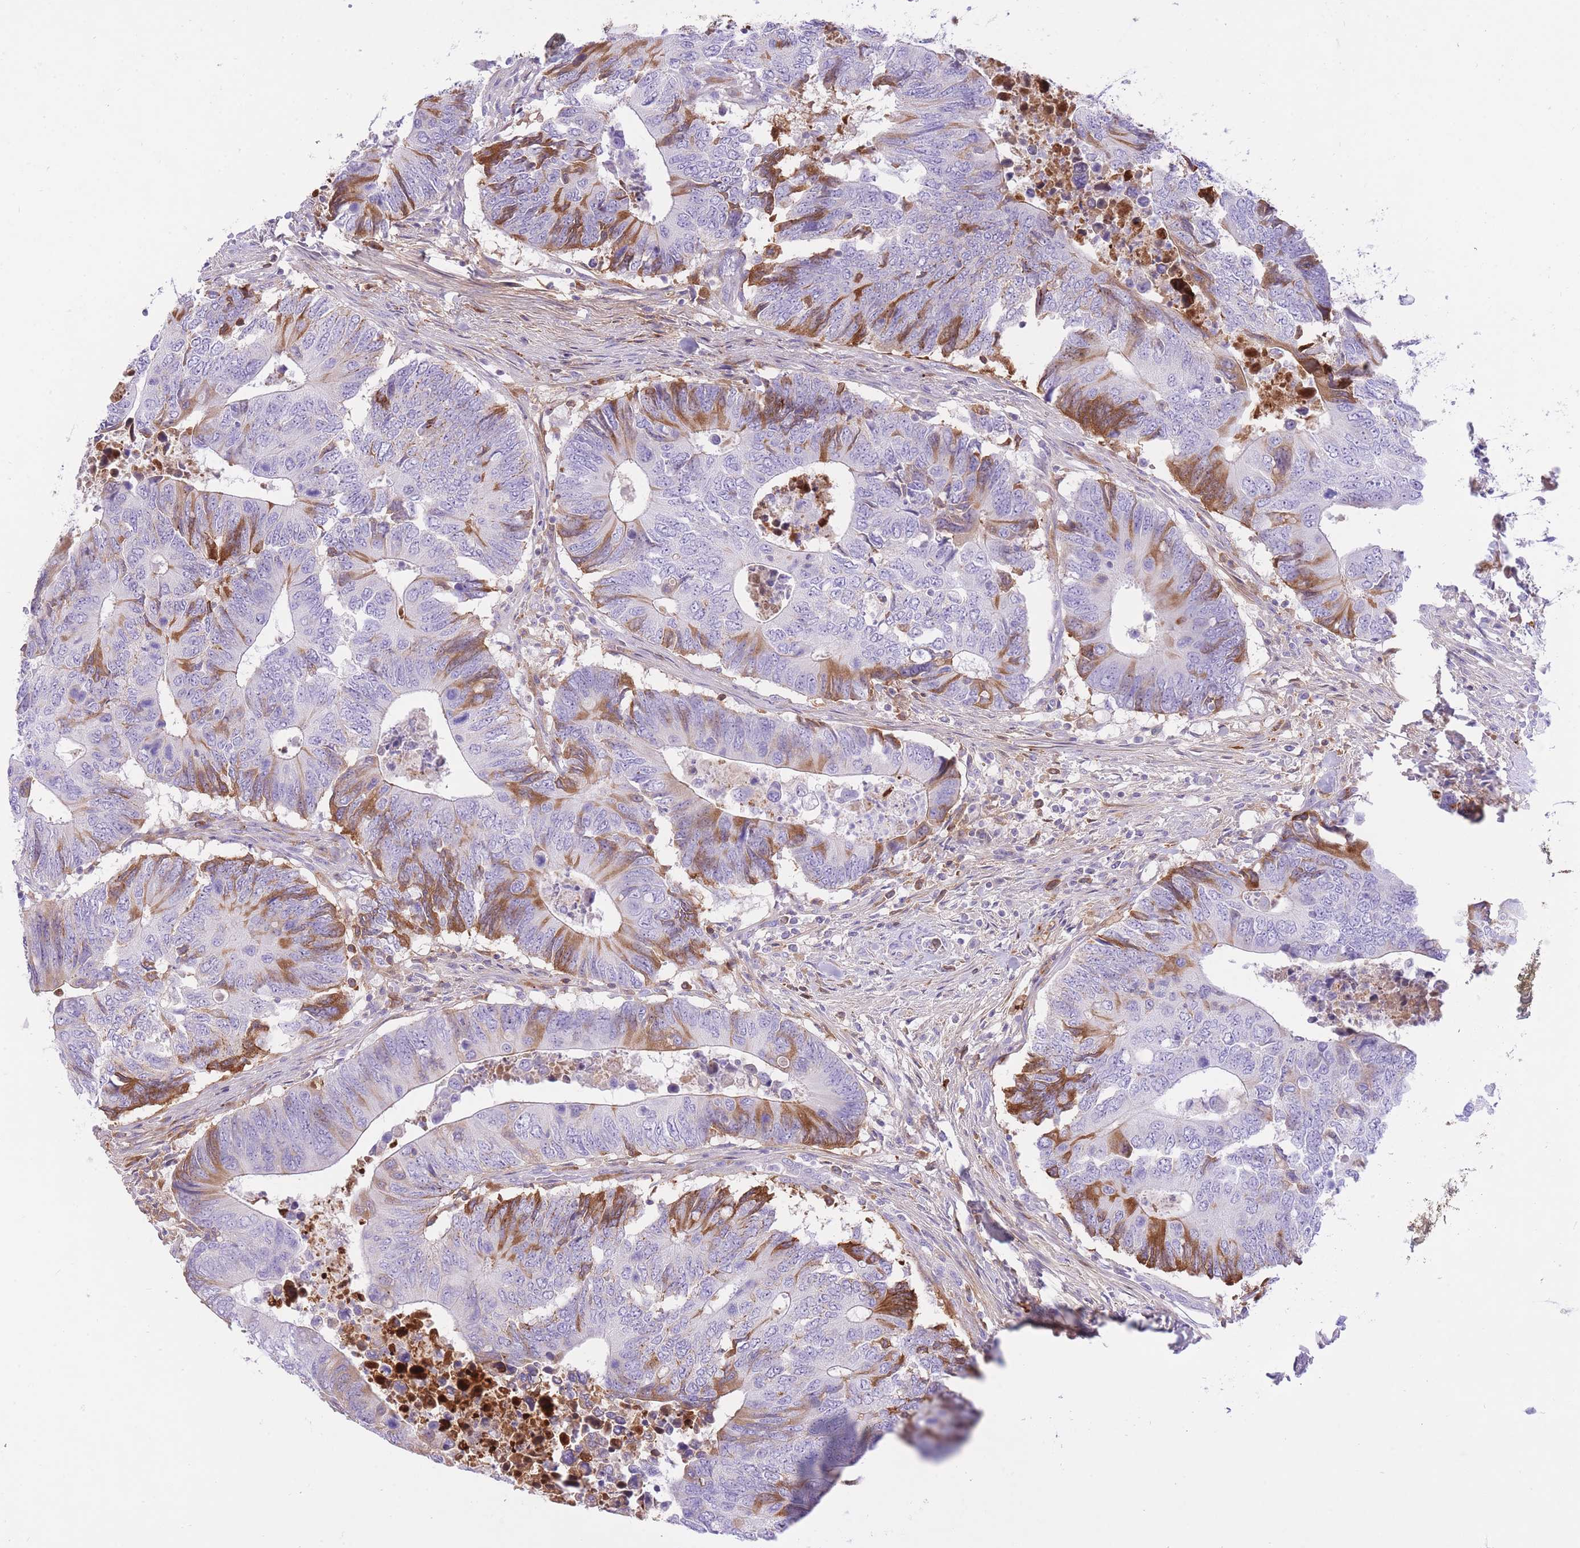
{"staining": {"intensity": "moderate", "quantity": "<25%", "location": "cytoplasmic/membranous"}, "tissue": "colorectal cancer", "cell_type": "Tumor cells", "image_type": "cancer", "snomed": [{"axis": "morphology", "description": "Adenocarcinoma, NOS"}, {"axis": "topography", "description": "Colon"}], "caption": "IHC (DAB) staining of colorectal cancer (adenocarcinoma) exhibits moderate cytoplasmic/membranous protein staining in about <25% of tumor cells. (DAB IHC, brown staining for protein, blue staining for nuclei).", "gene": "HRG", "patient": {"sex": "male", "age": 87}}